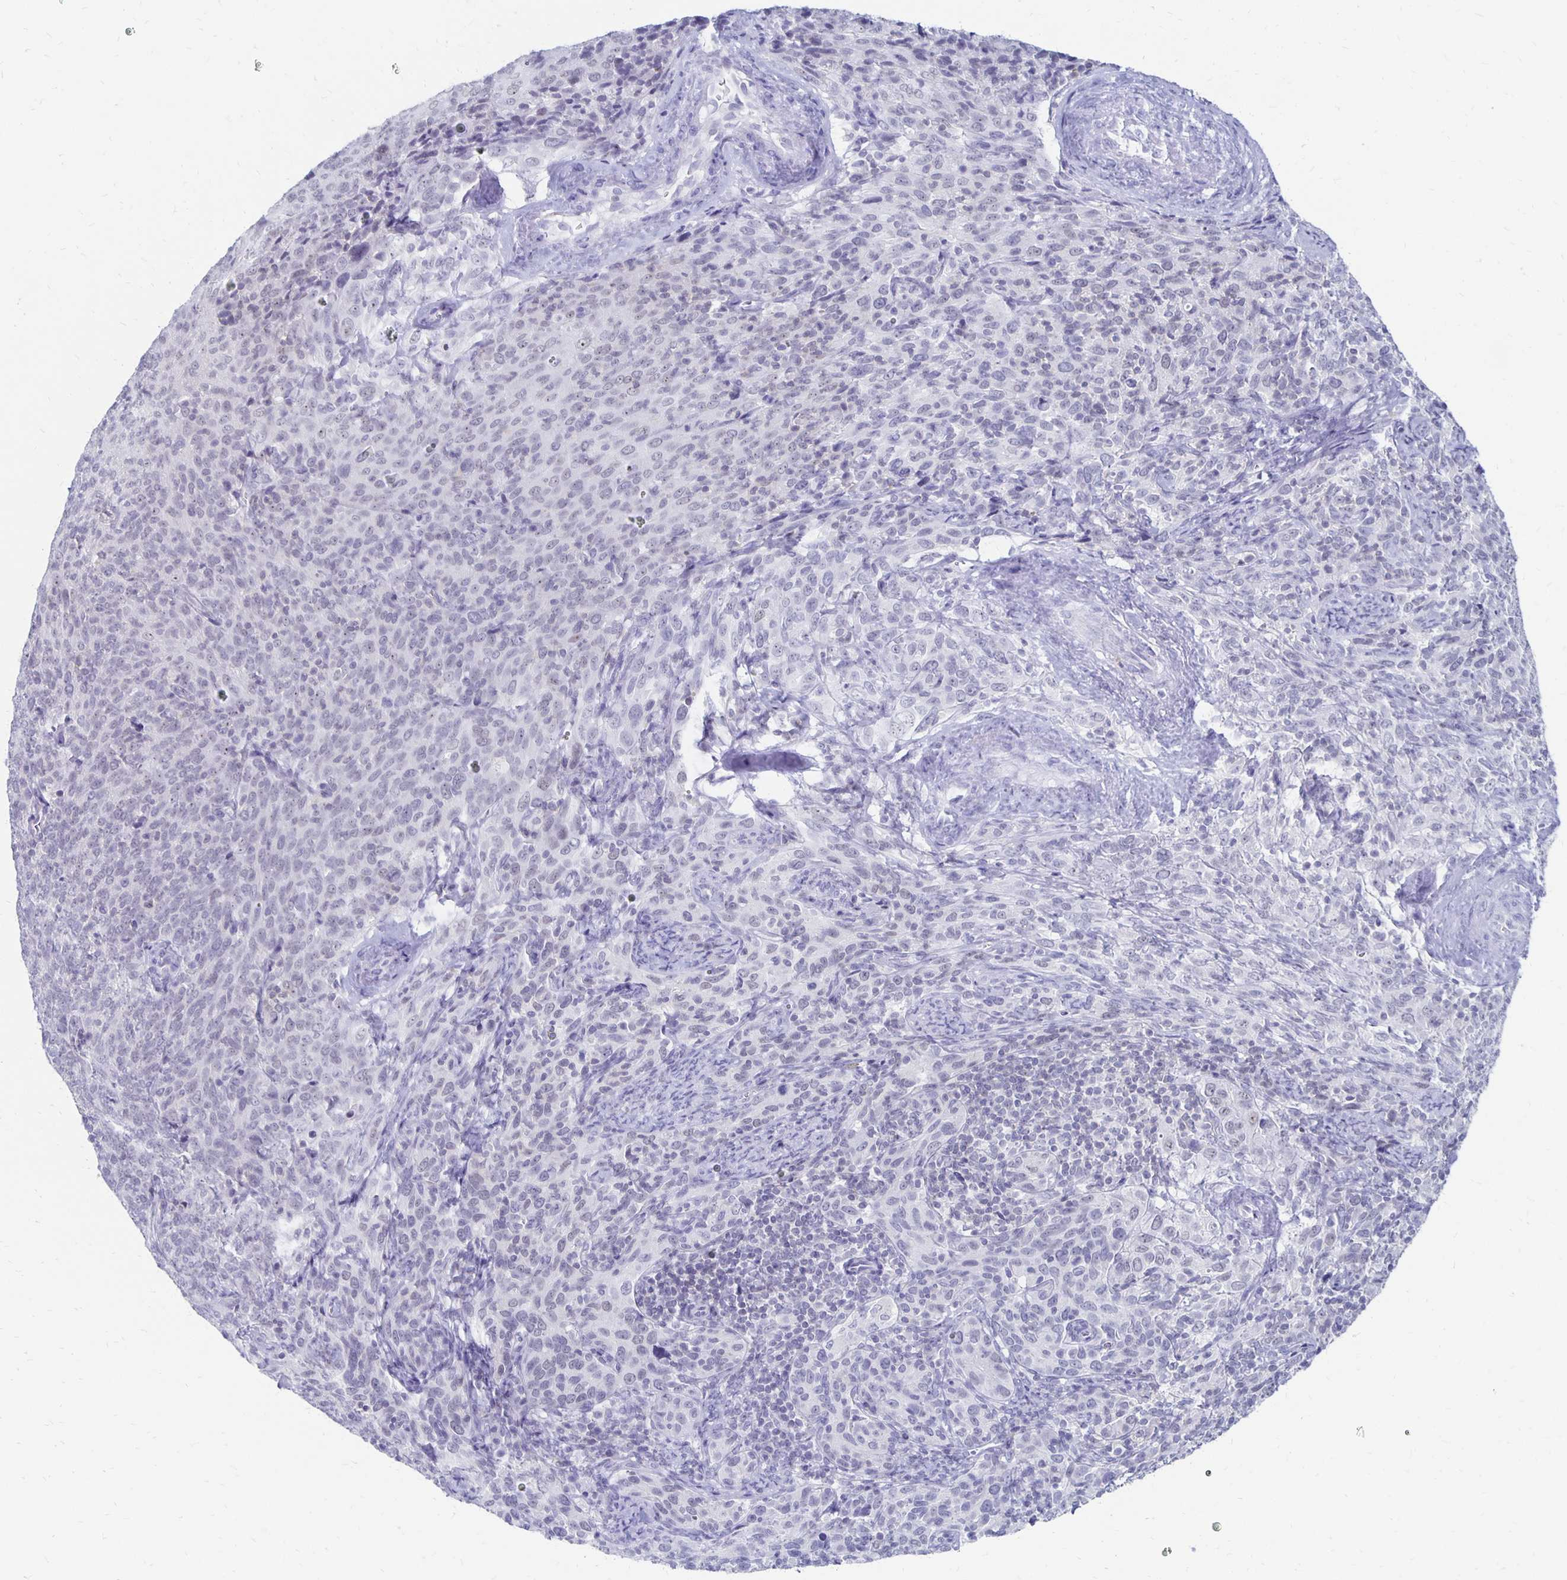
{"staining": {"intensity": "negative", "quantity": "none", "location": "none"}, "tissue": "cervical cancer", "cell_type": "Tumor cells", "image_type": "cancer", "snomed": [{"axis": "morphology", "description": "Squamous cell carcinoma, NOS"}, {"axis": "topography", "description": "Cervix"}], "caption": "Immunohistochemical staining of cervical cancer (squamous cell carcinoma) exhibits no significant staining in tumor cells.", "gene": "SYT2", "patient": {"sex": "female", "age": 51}}